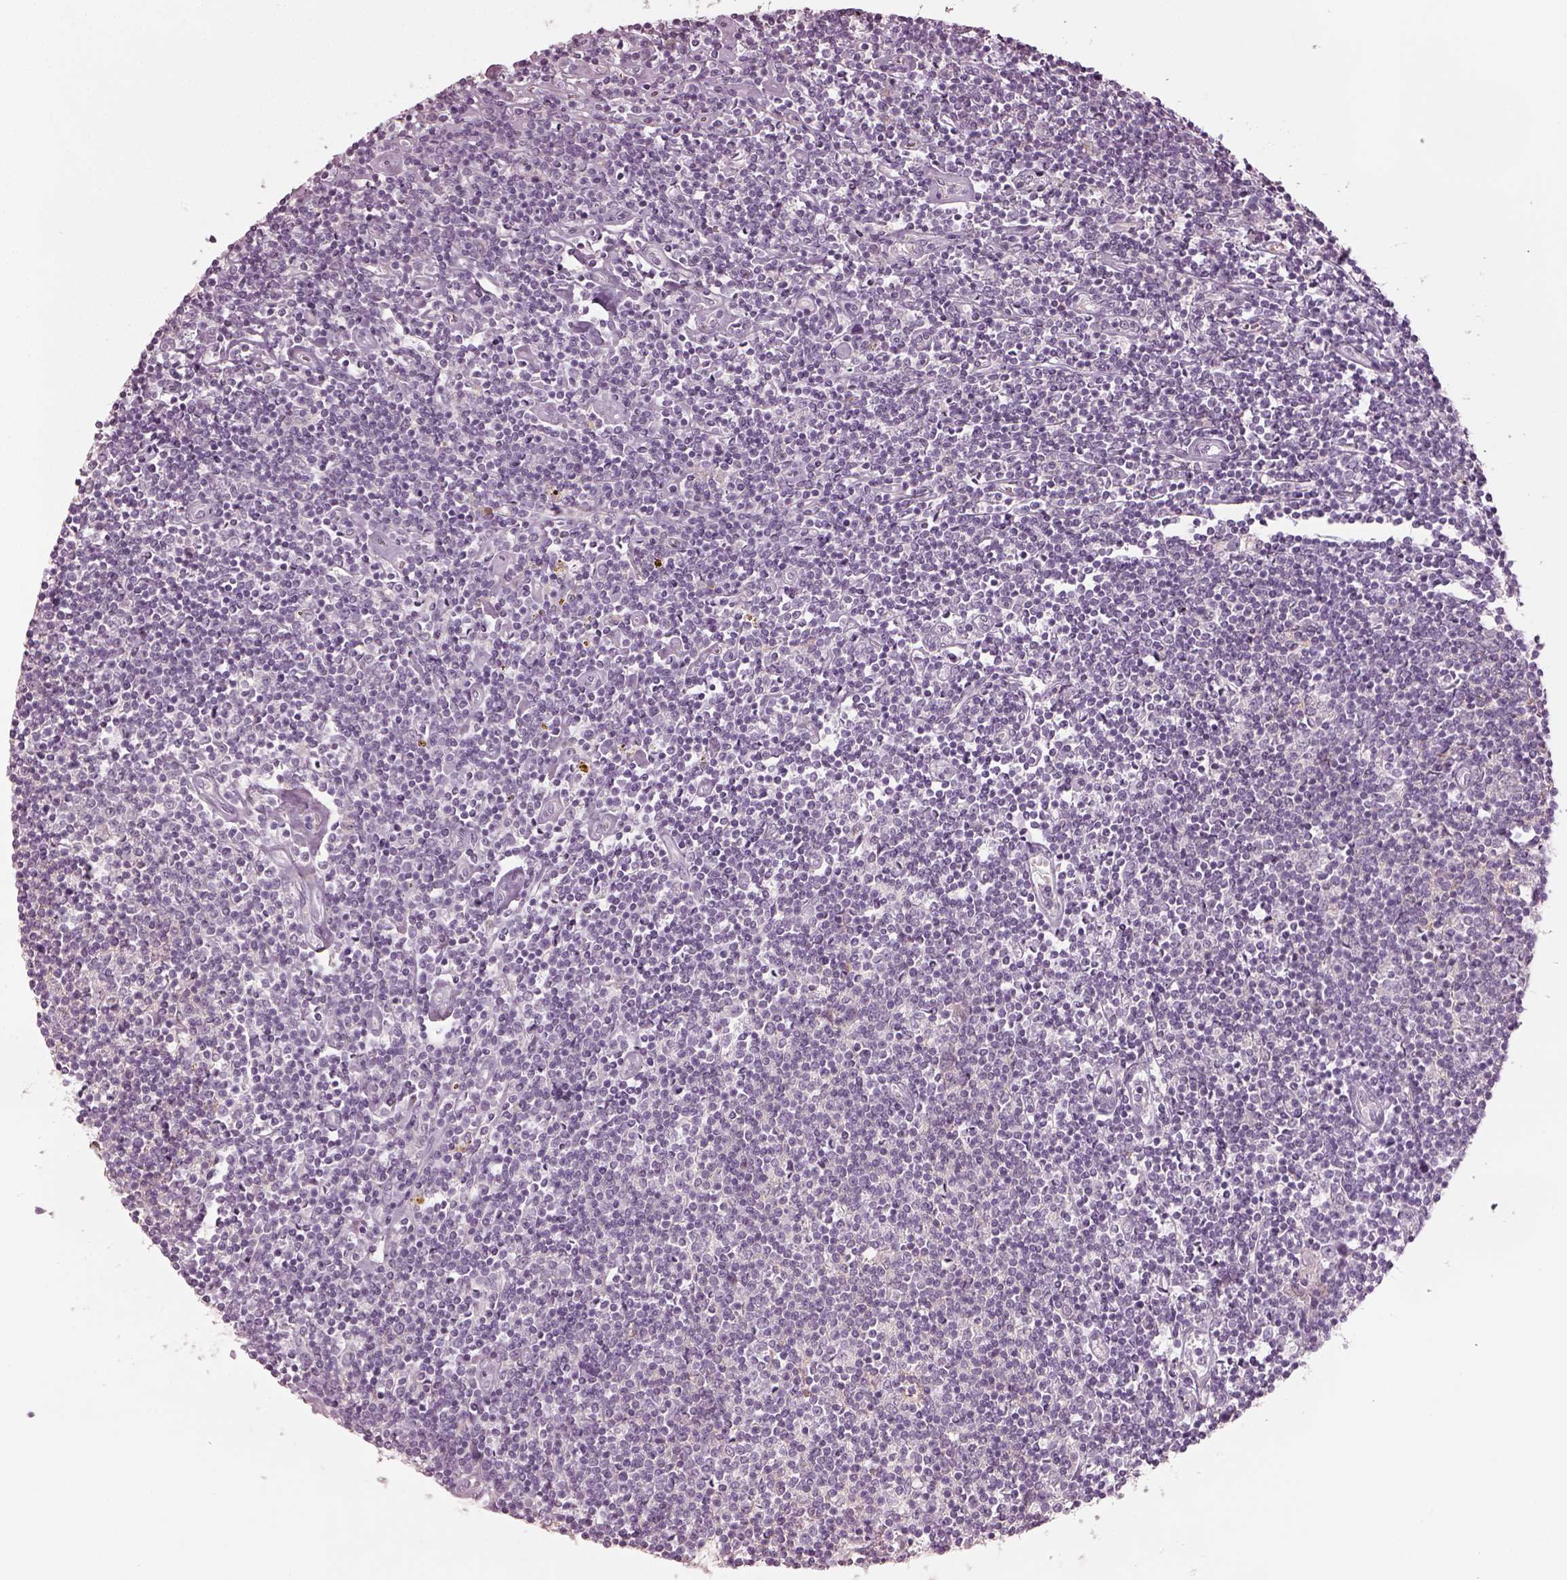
{"staining": {"intensity": "negative", "quantity": "none", "location": "none"}, "tissue": "lymphoma", "cell_type": "Tumor cells", "image_type": "cancer", "snomed": [{"axis": "morphology", "description": "Hodgkin's disease, NOS"}, {"axis": "topography", "description": "Lymph node"}], "caption": "A high-resolution image shows immunohistochemistry (IHC) staining of Hodgkin's disease, which displays no significant expression in tumor cells.", "gene": "SPATA6L", "patient": {"sex": "male", "age": 40}}